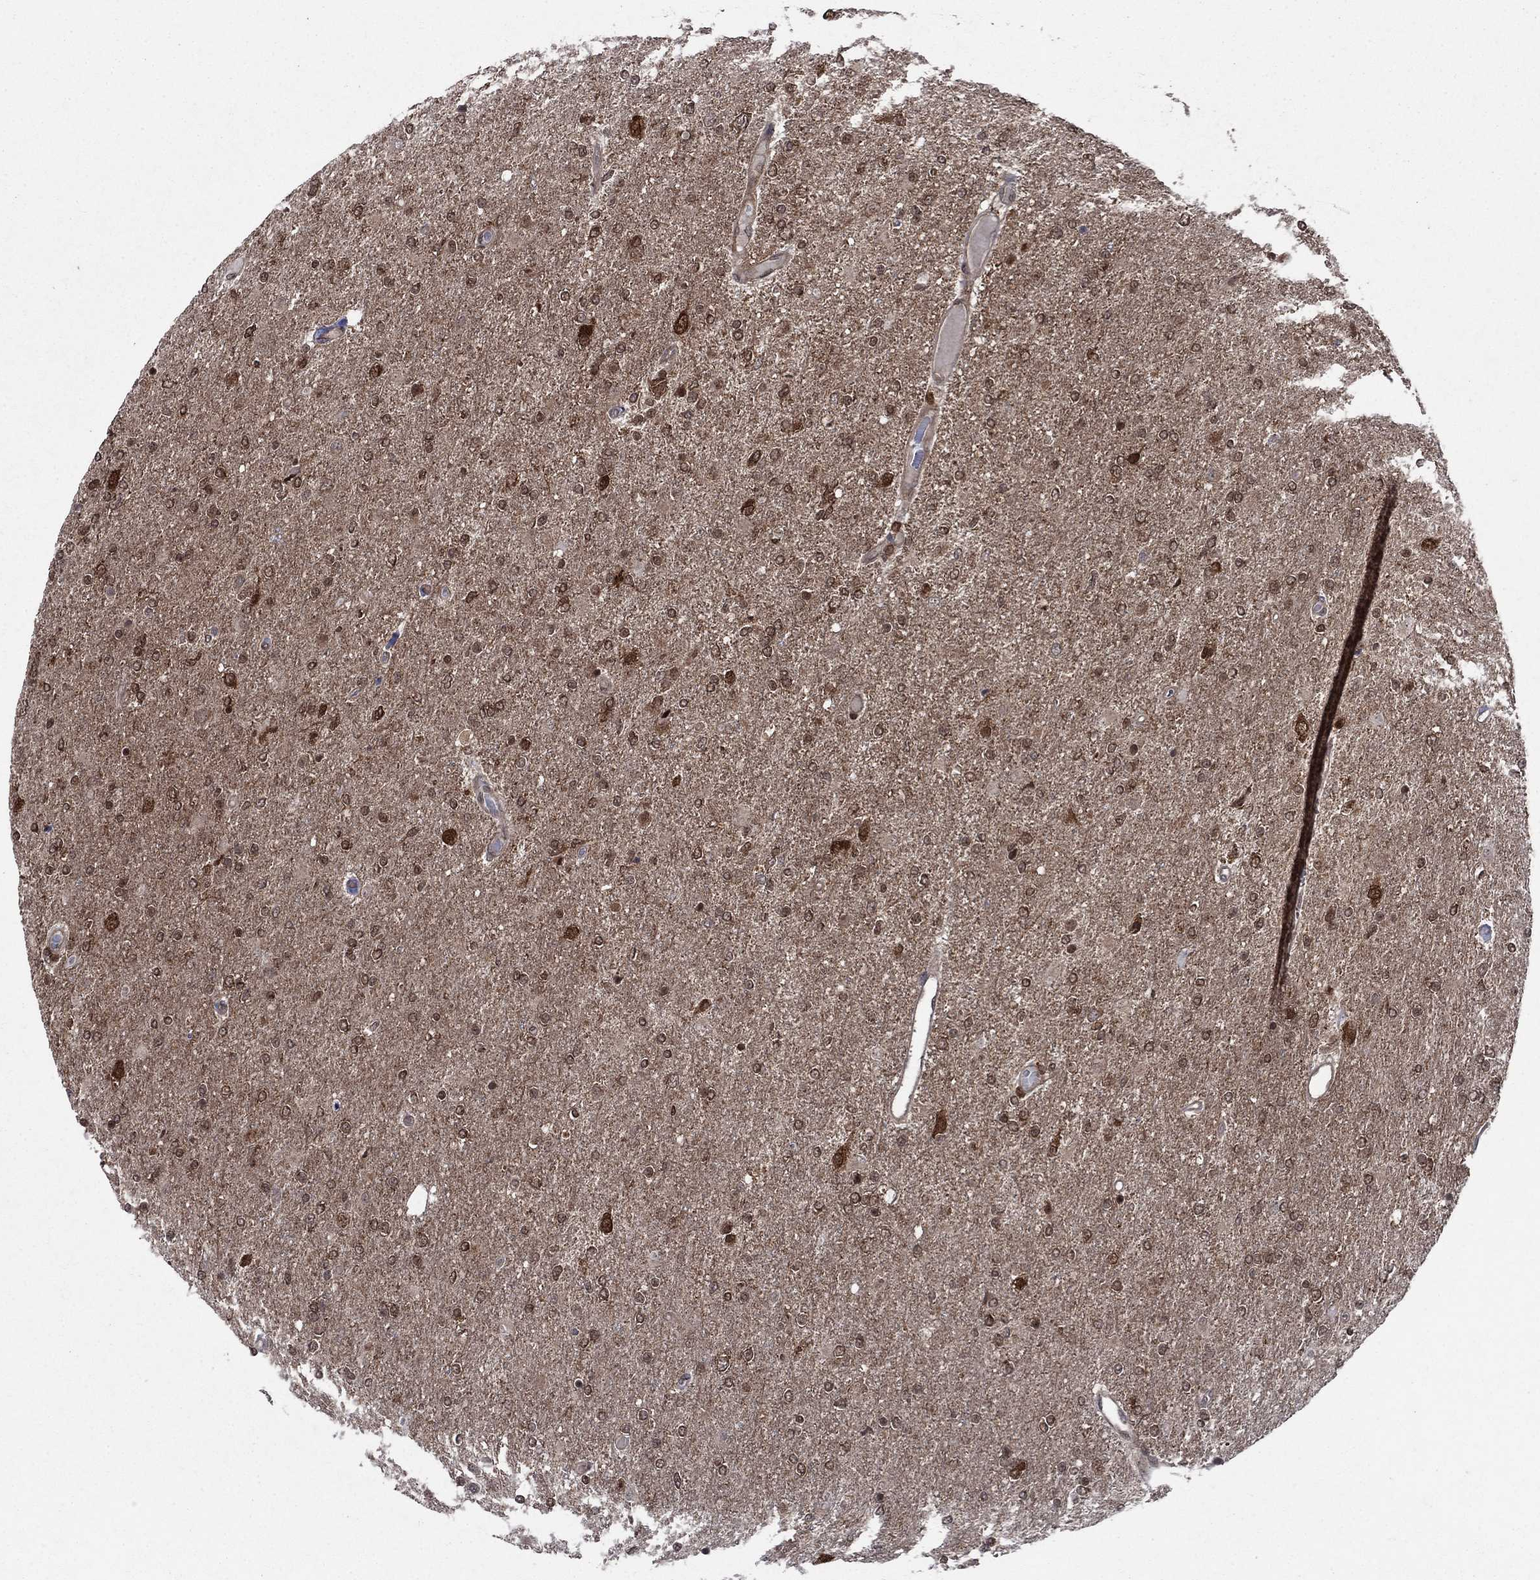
{"staining": {"intensity": "moderate", "quantity": "25%-75%", "location": "cytoplasmic/membranous"}, "tissue": "glioma", "cell_type": "Tumor cells", "image_type": "cancer", "snomed": [{"axis": "morphology", "description": "Glioma, malignant, High grade"}, {"axis": "topography", "description": "Cerebral cortex"}], "caption": "A medium amount of moderate cytoplasmic/membranous positivity is identified in about 25%-75% of tumor cells in glioma tissue.", "gene": "CACYBP", "patient": {"sex": "male", "age": 70}}